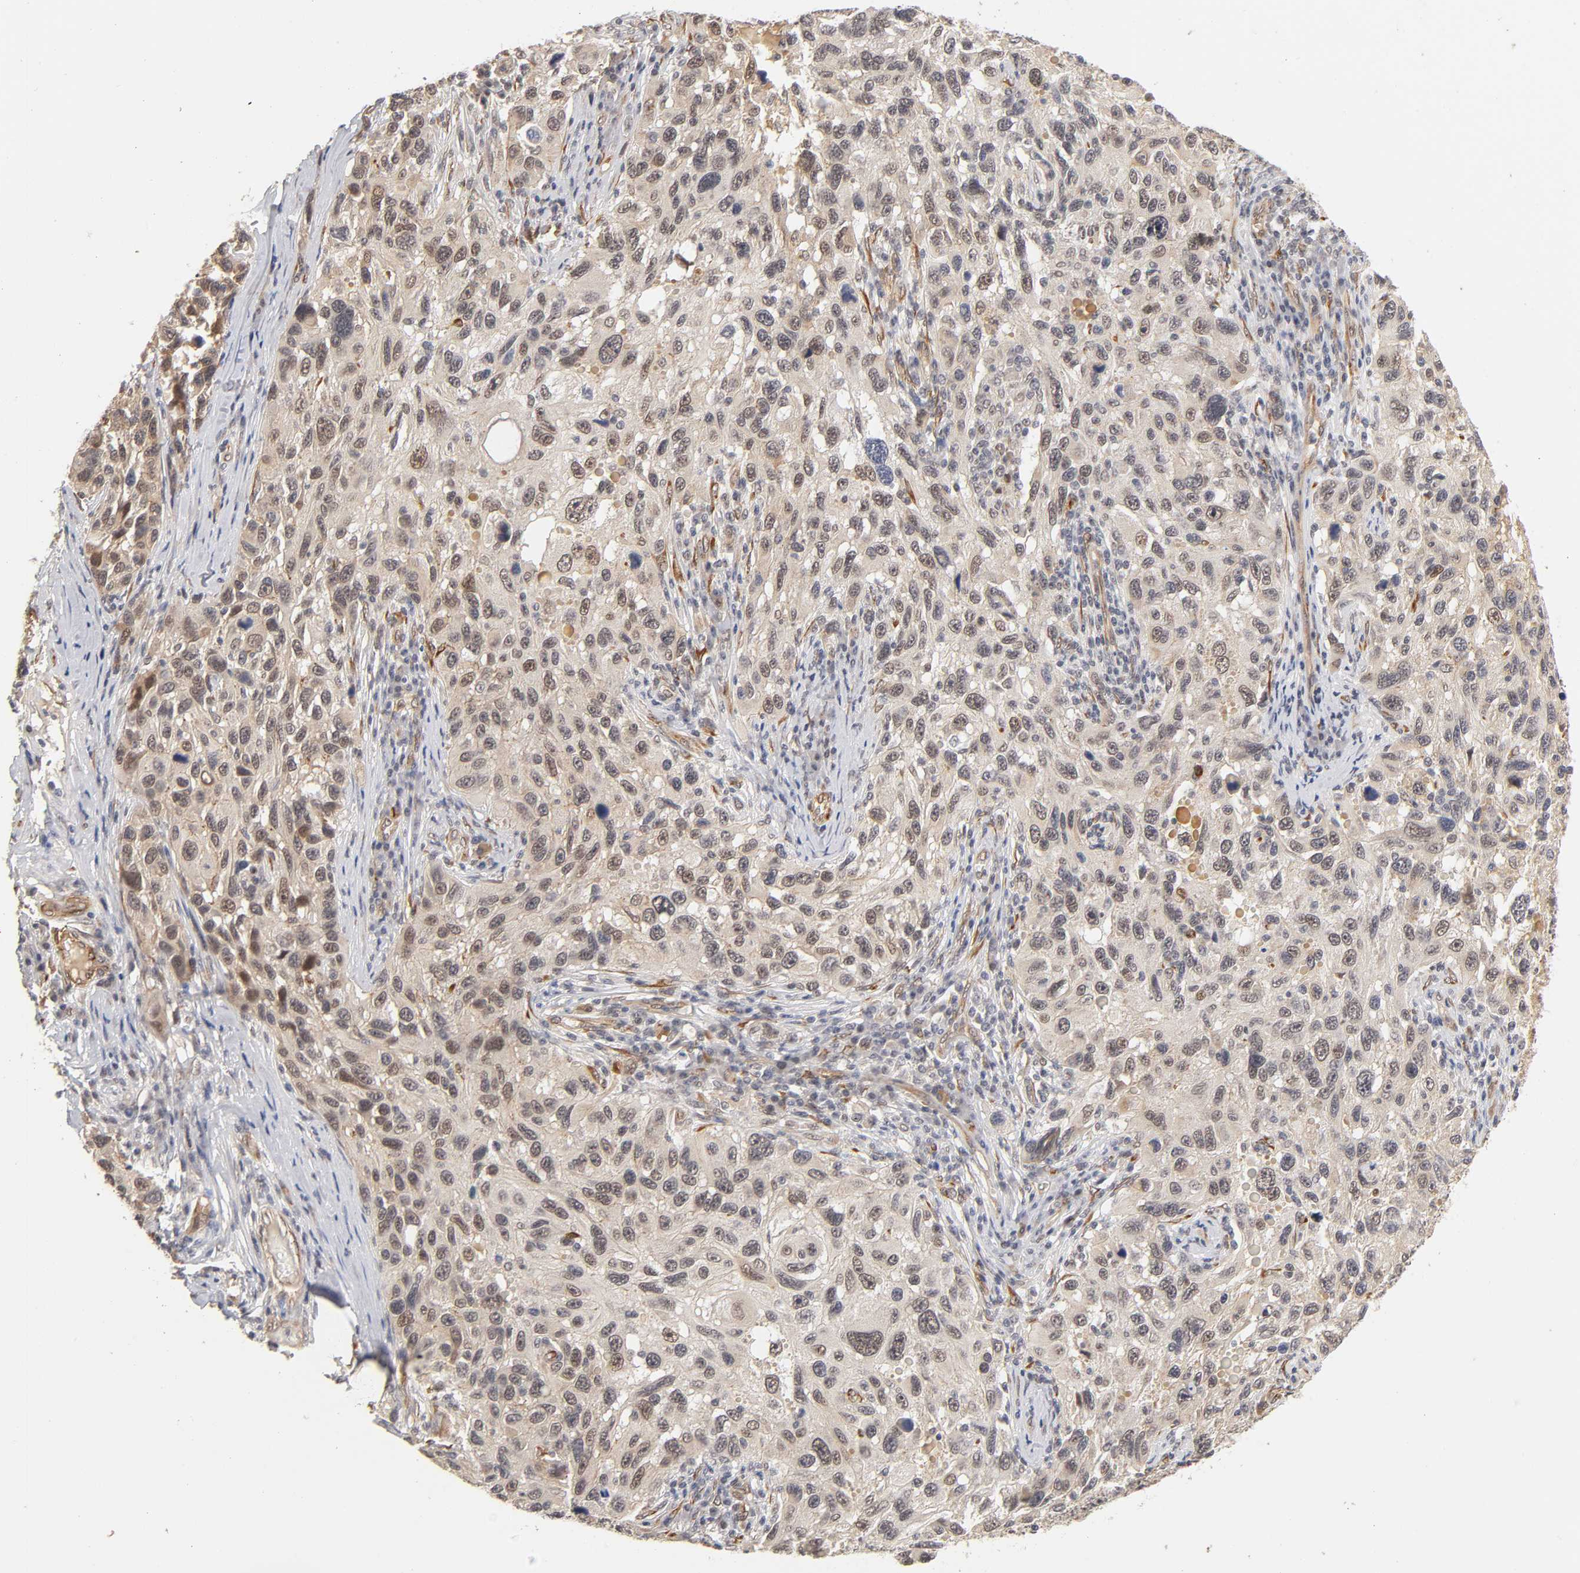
{"staining": {"intensity": "weak", "quantity": ">75%", "location": "cytoplasmic/membranous"}, "tissue": "melanoma", "cell_type": "Tumor cells", "image_type": "cancer", "snomed": [{"axis": "morphology", "description": "Malignant melanoma, NOS"}, {"axis": "topography", "description": "Skin"}], "caption": "Malignant melanoma stained with immunohistochemistry (IHC) displays weak cytoplasmic/membranous positivity in approximately >75% of tumor cells.", "gene": "LAMB1", "patient": {"sex": "male", "age": 53}}